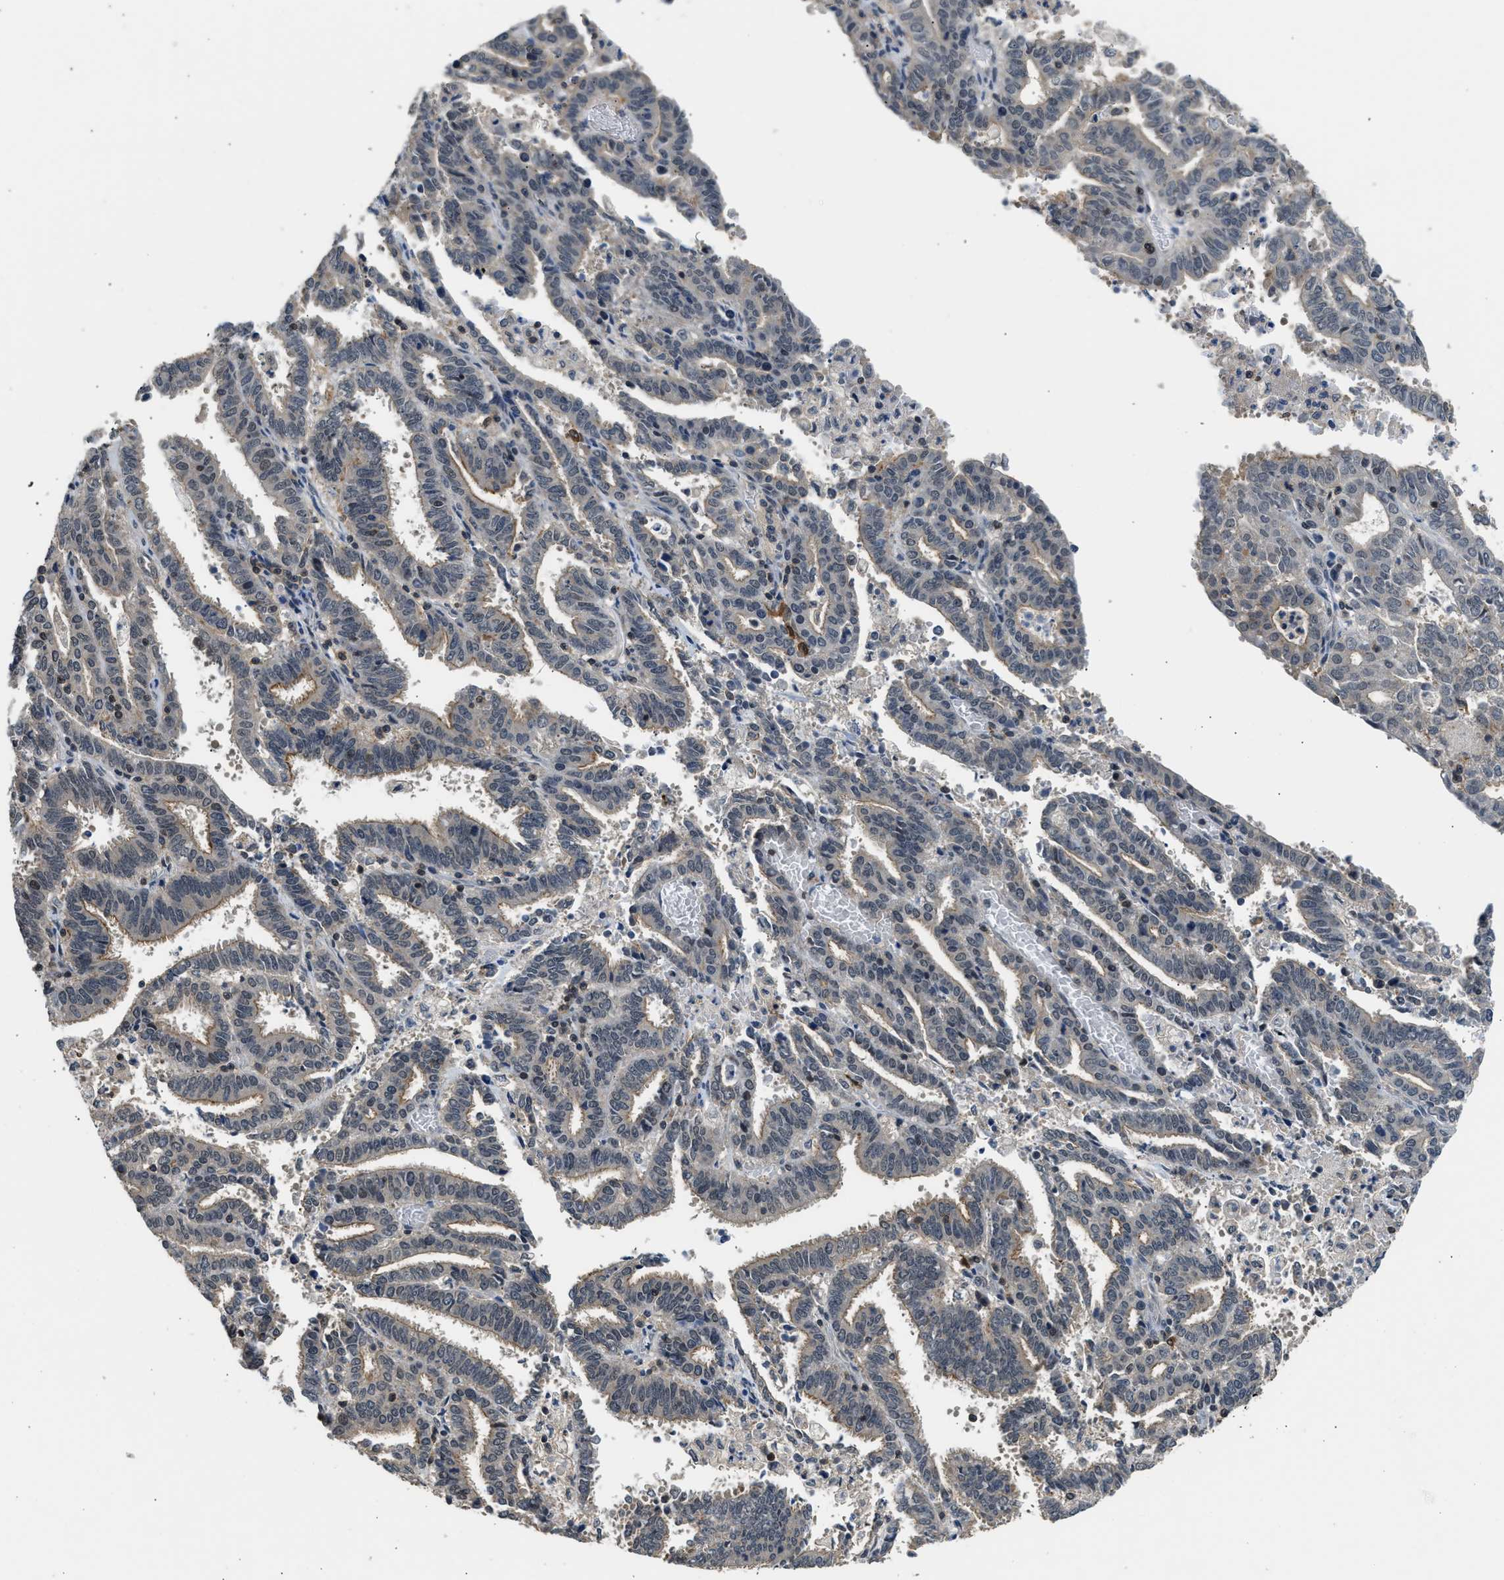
{"staining": {"intensity": "moderate", "quantity": "25%-75%", "location": "cytoplasmic/membranous"}, "tissue": "endometrial cancer", "cell_type": "Tumor cells", "image_type": "cancer", "snomed": [{"axis": "morphology", "description": "Adenocarcinoma, NOS"}, {"axis": "topography", "description": "Uterus"}], "caption": "Immunohistochemistry (IHC) (DAB (3,3'-diaminobenzidine)) staining of human endometrial adenocarcinoma exhibits moderate cytoplasmic/membranous protein staining in about 25%-75% of tumor cells.", "gene": "MTMR1", "patient": {"sex": "female", "age": 83}}